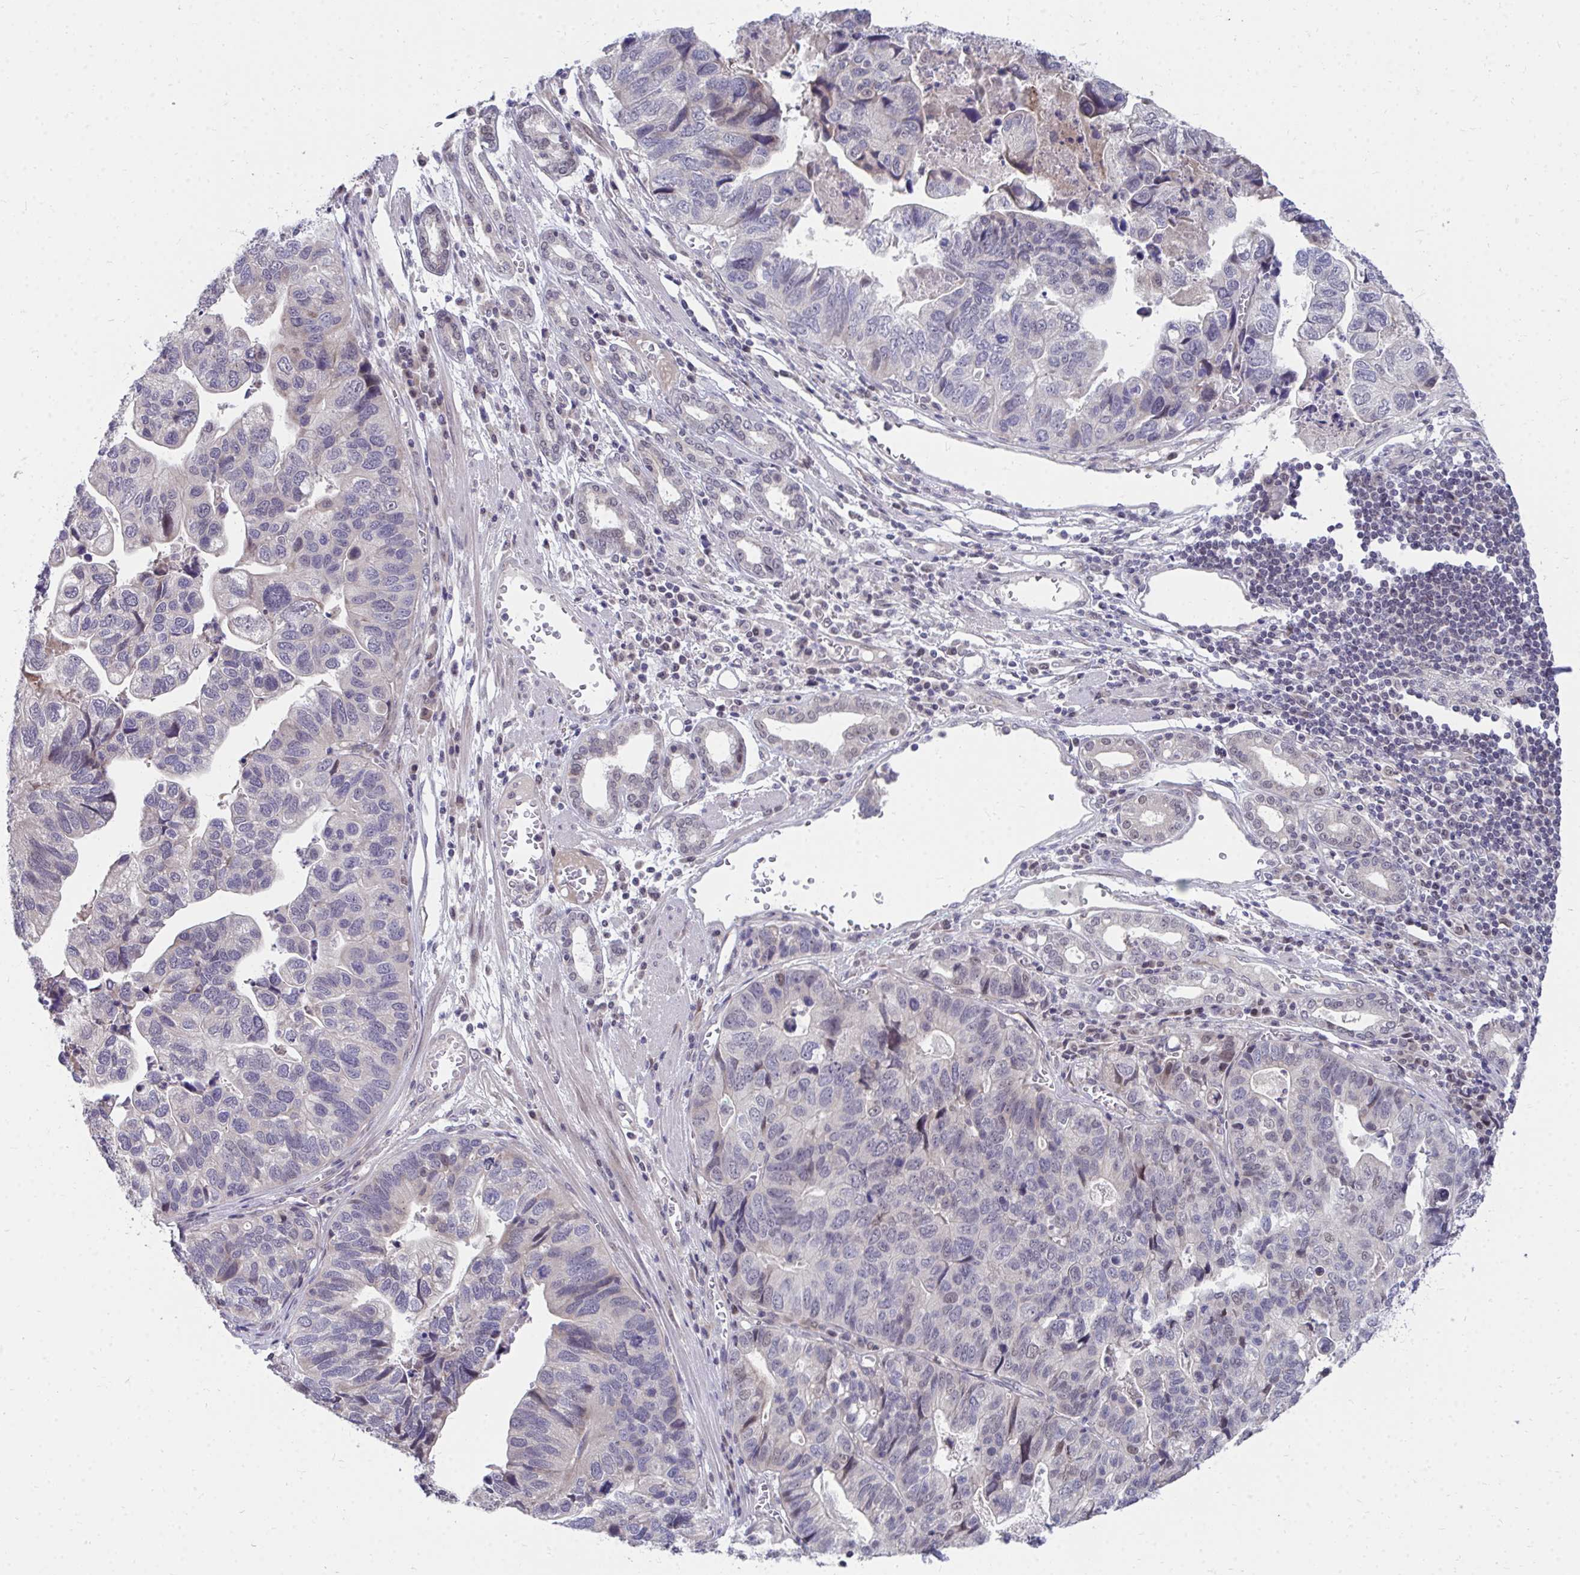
{"staining": {"intensity": "weak", "quantity": "<25%", "location": "nuclear"}, "tissue": "stomach cancer", "cell_type": "Tumor cells", "image_type": "cancer", "snomed": [{"axis": "morphology", "description": "Adenocarcinoma, NOS"}, {"axis": "topography", "description": "Stomach, upper"}], "caption": "Tumor cells are negative for protein expression in human adenocarcinoma (stomach).", "gene": "MROH8", "patient": {"sex": "female", "age": 67}}